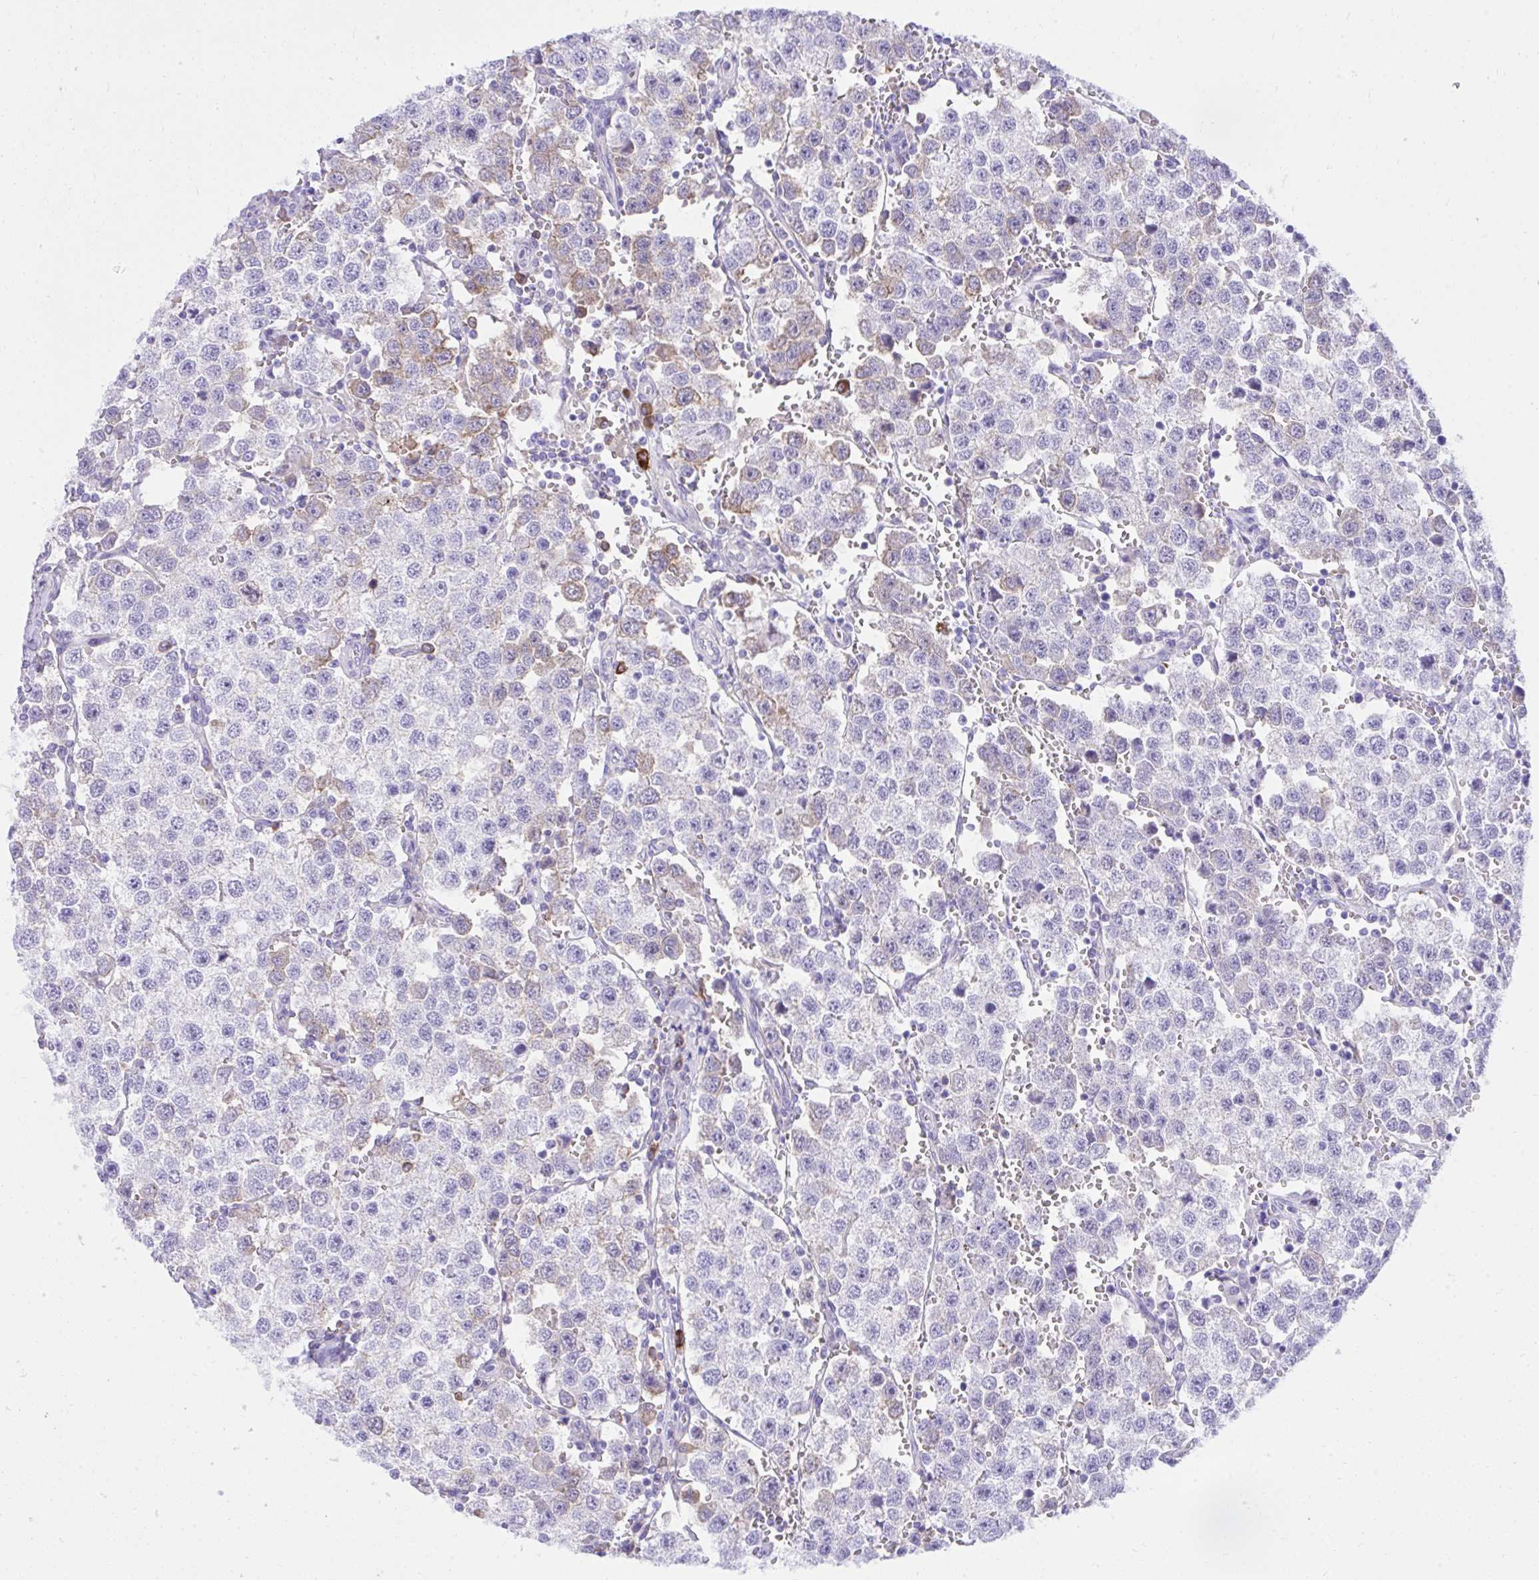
{"staining": {"intensity": "moderate", "quantity": "<25%", "location": "cytoplasmic/membranous"}, "tissue": "testis cancer", "cell_type": "Tumor cells", "image_type": "cancer", "snomed": [{"axis": "morphology", "description": "Seminoma, NOS"}, {"axis": "topography", "description": "Testis"}], "caption": "Tumor cells show low levels of moderate cytoplasmic/membranous positivity in about <25% of cells in human testis cancer (seminoma).", "gene": "HRG", "patient": {"sex": "male", "age": 37}}